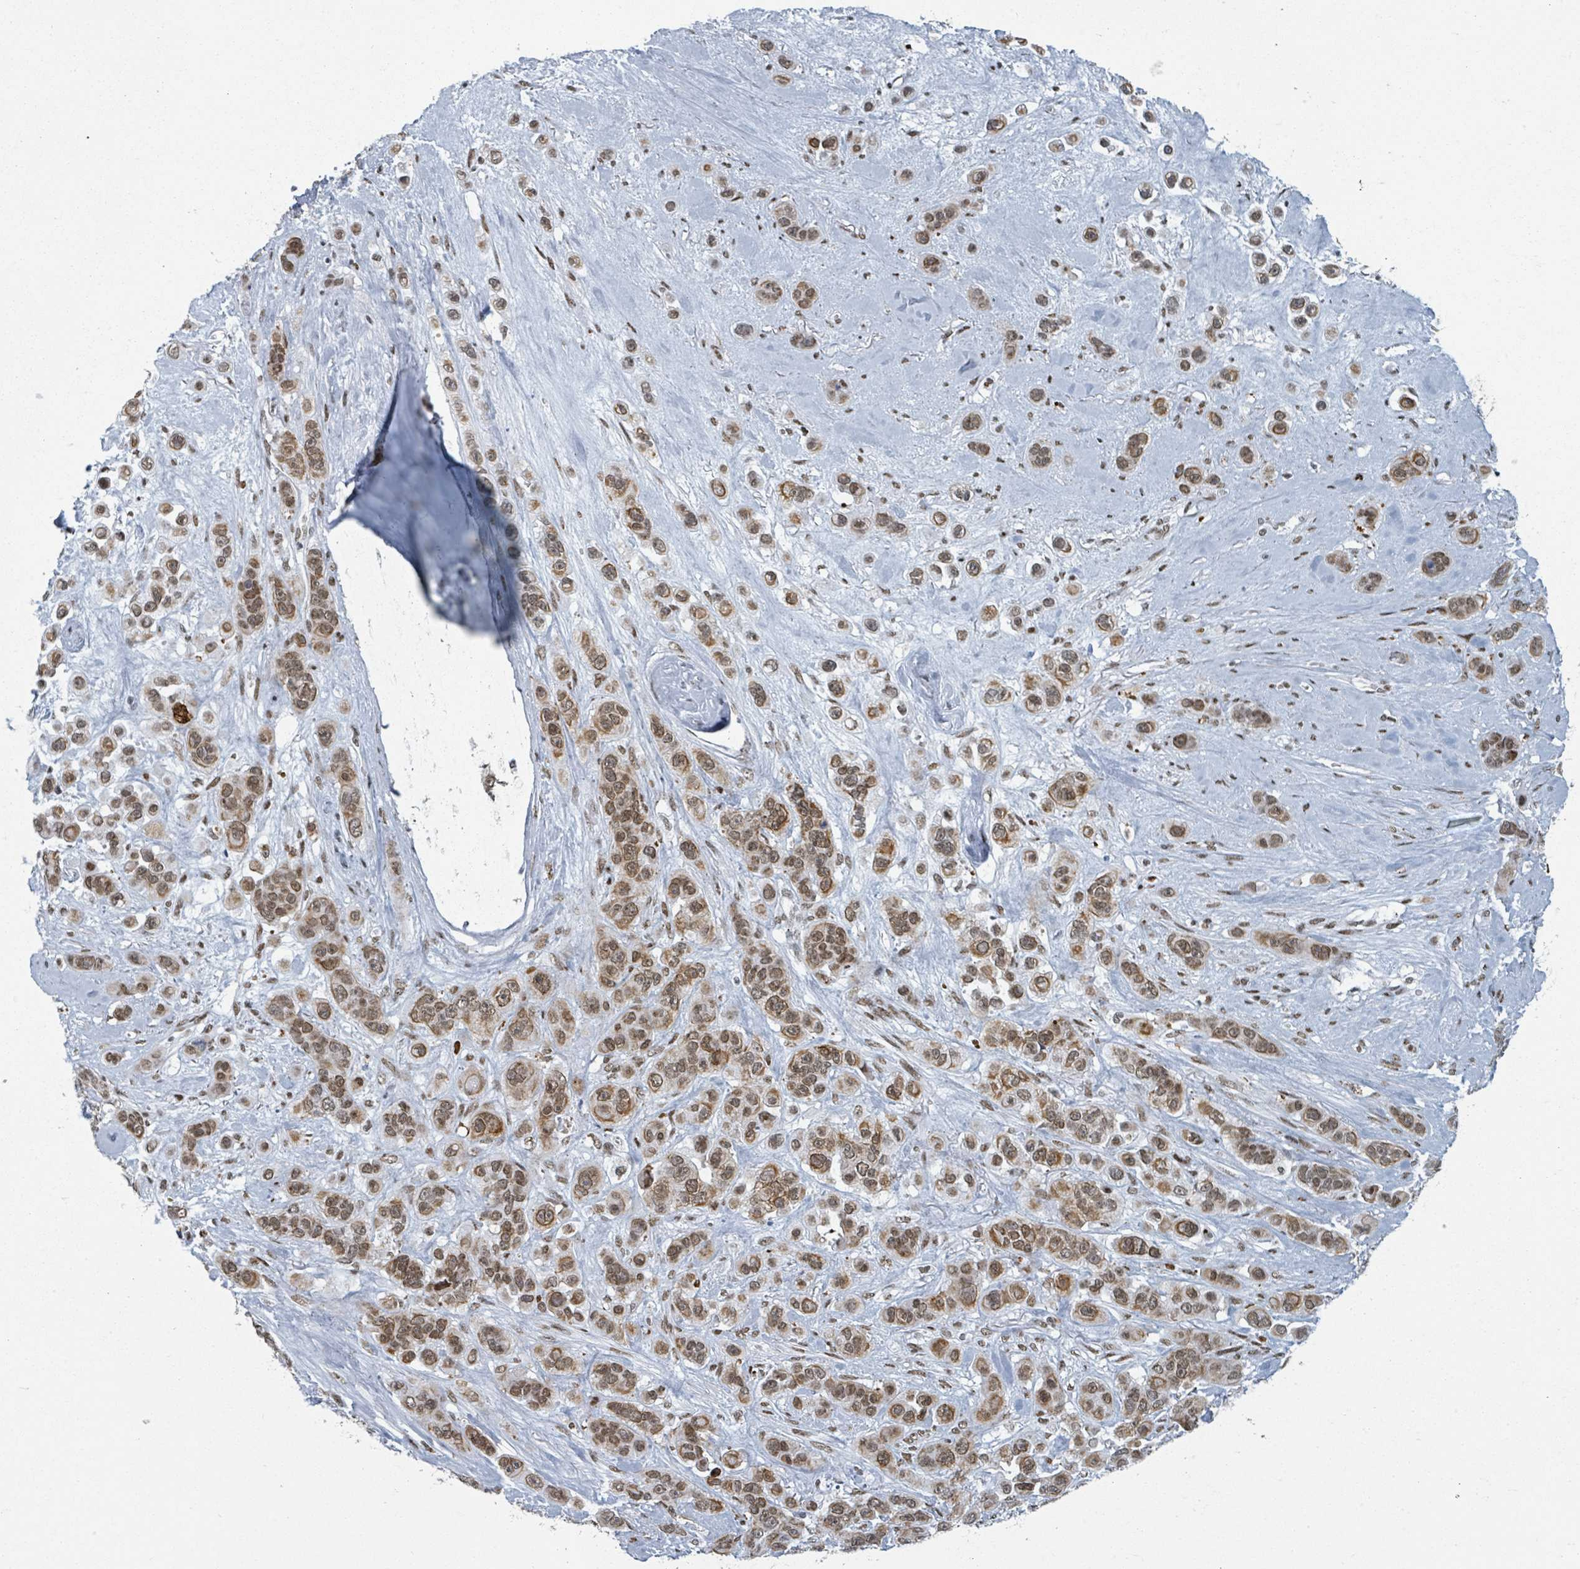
{"staining": {"intensity": "moderate", "quantity": ">75%", "location": "cytoplasmic/membranous,nuclear"}, "tissue": "skin cancer", "cell_type": "Tumor cells", "image_type": "cancer", "snomed": [{"axis": "morphology", "description": "Squamous cell carcinoma, NOS"}, {"axis": "topography", "description": "Skin"}], "caption": "Human squamous cell carcinoma (skin) stained with a protein marker shows moderate staining in tumor cells.", "gene": "DHX16", "patient": {"sex": "male", "age": 67}}